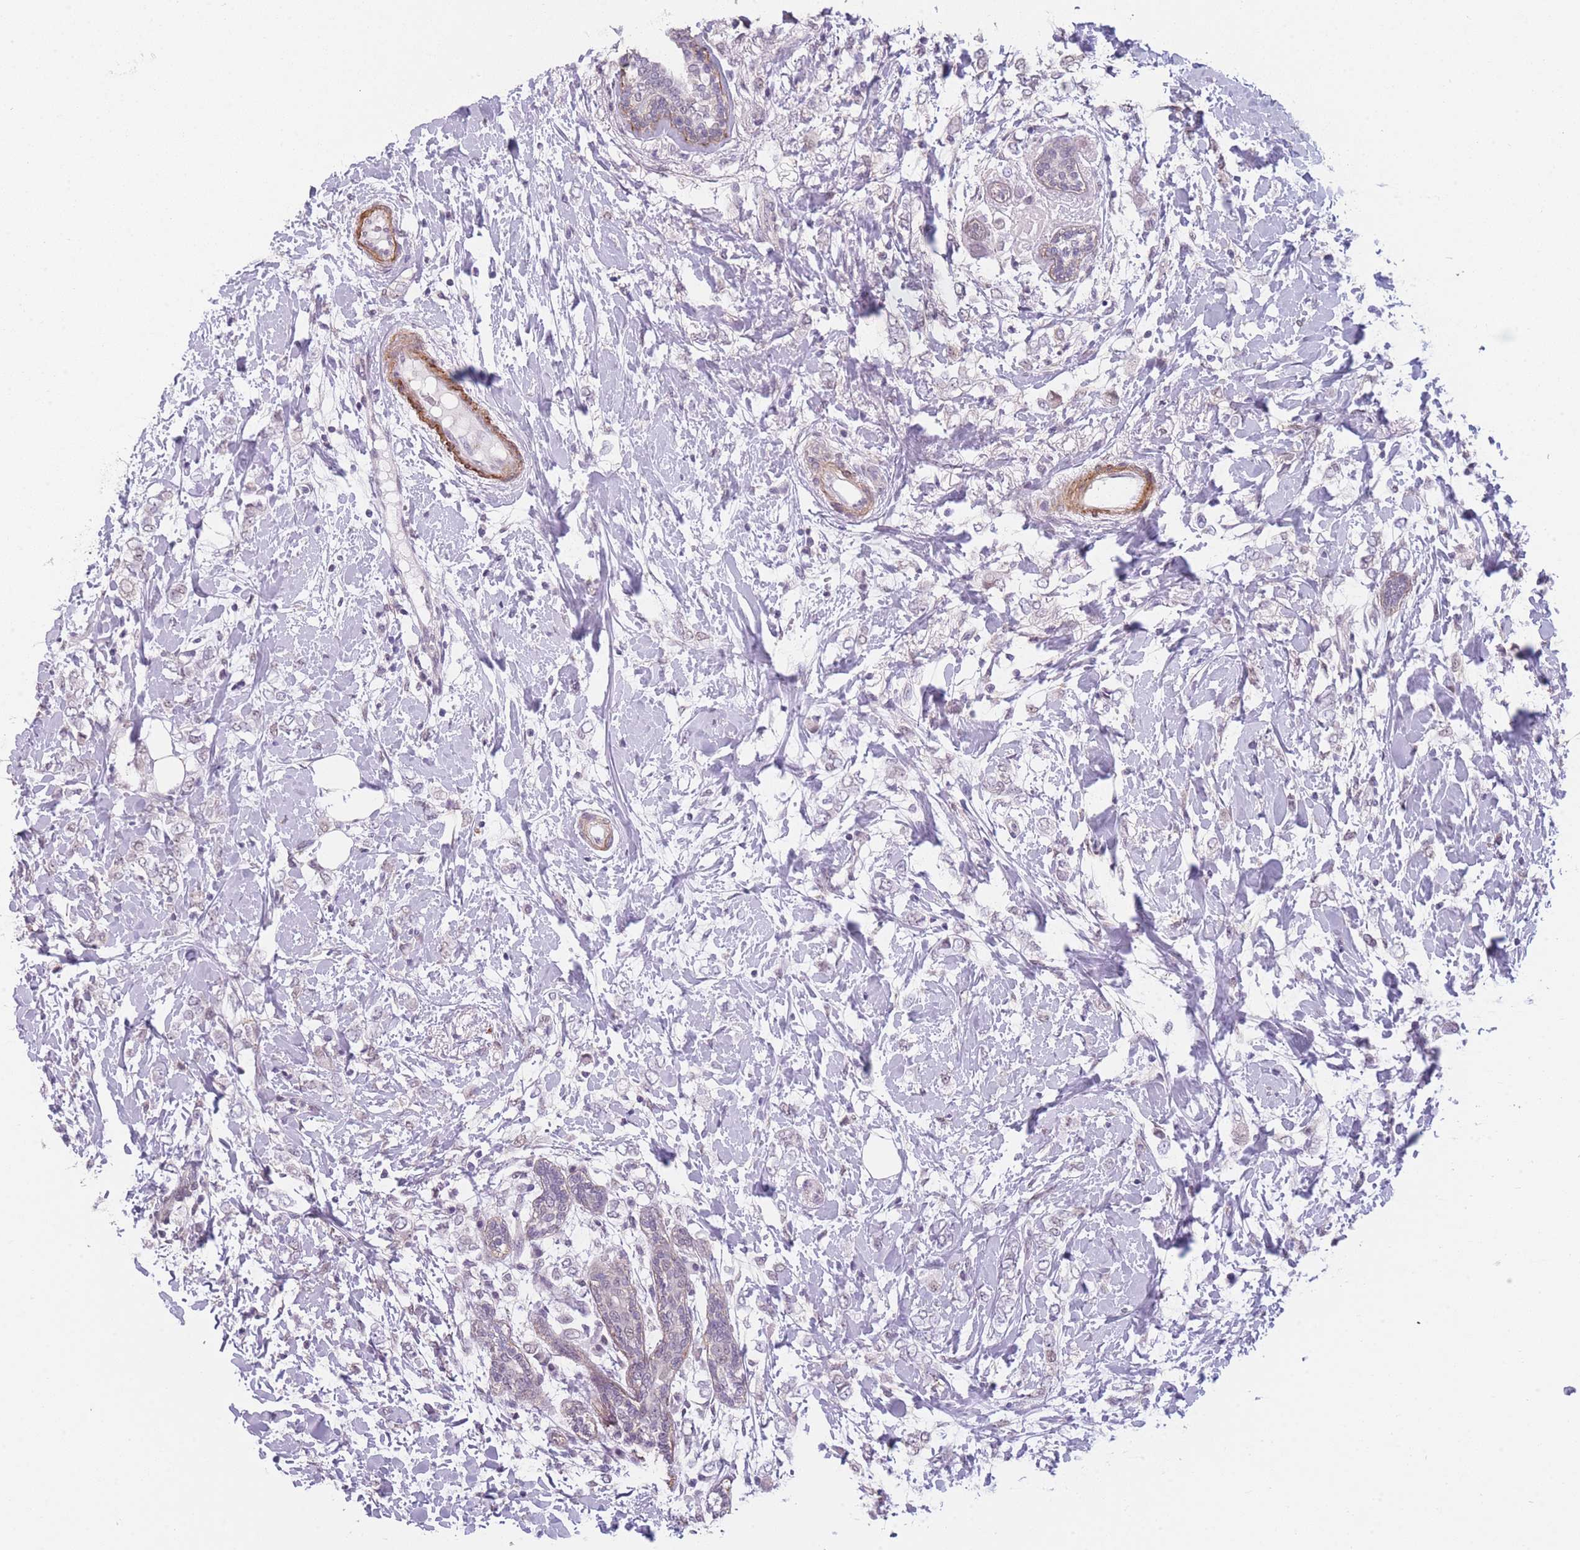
{"staining": {"intensity": "negative", "quantity": "none", "location": "none"}, "tissue": "breast cancer", "cell_type": "Tumor cells", "image_type": "cancer", "snomed": [{"axis": "morphology", "description": "Normal tissue, NOS"}, {"axis": "morphology", "description": "Lobular carcinoma"}, {"axis": "topography", "description": "Breast"}], "caption": "An immunohistochemistry (IHC) photomicrograph of breast cancer is shown. There is no staining in tumor cells of breast cancer.", "gene": "SIN3B", "patient": {"sex": "female", "age": 47}}